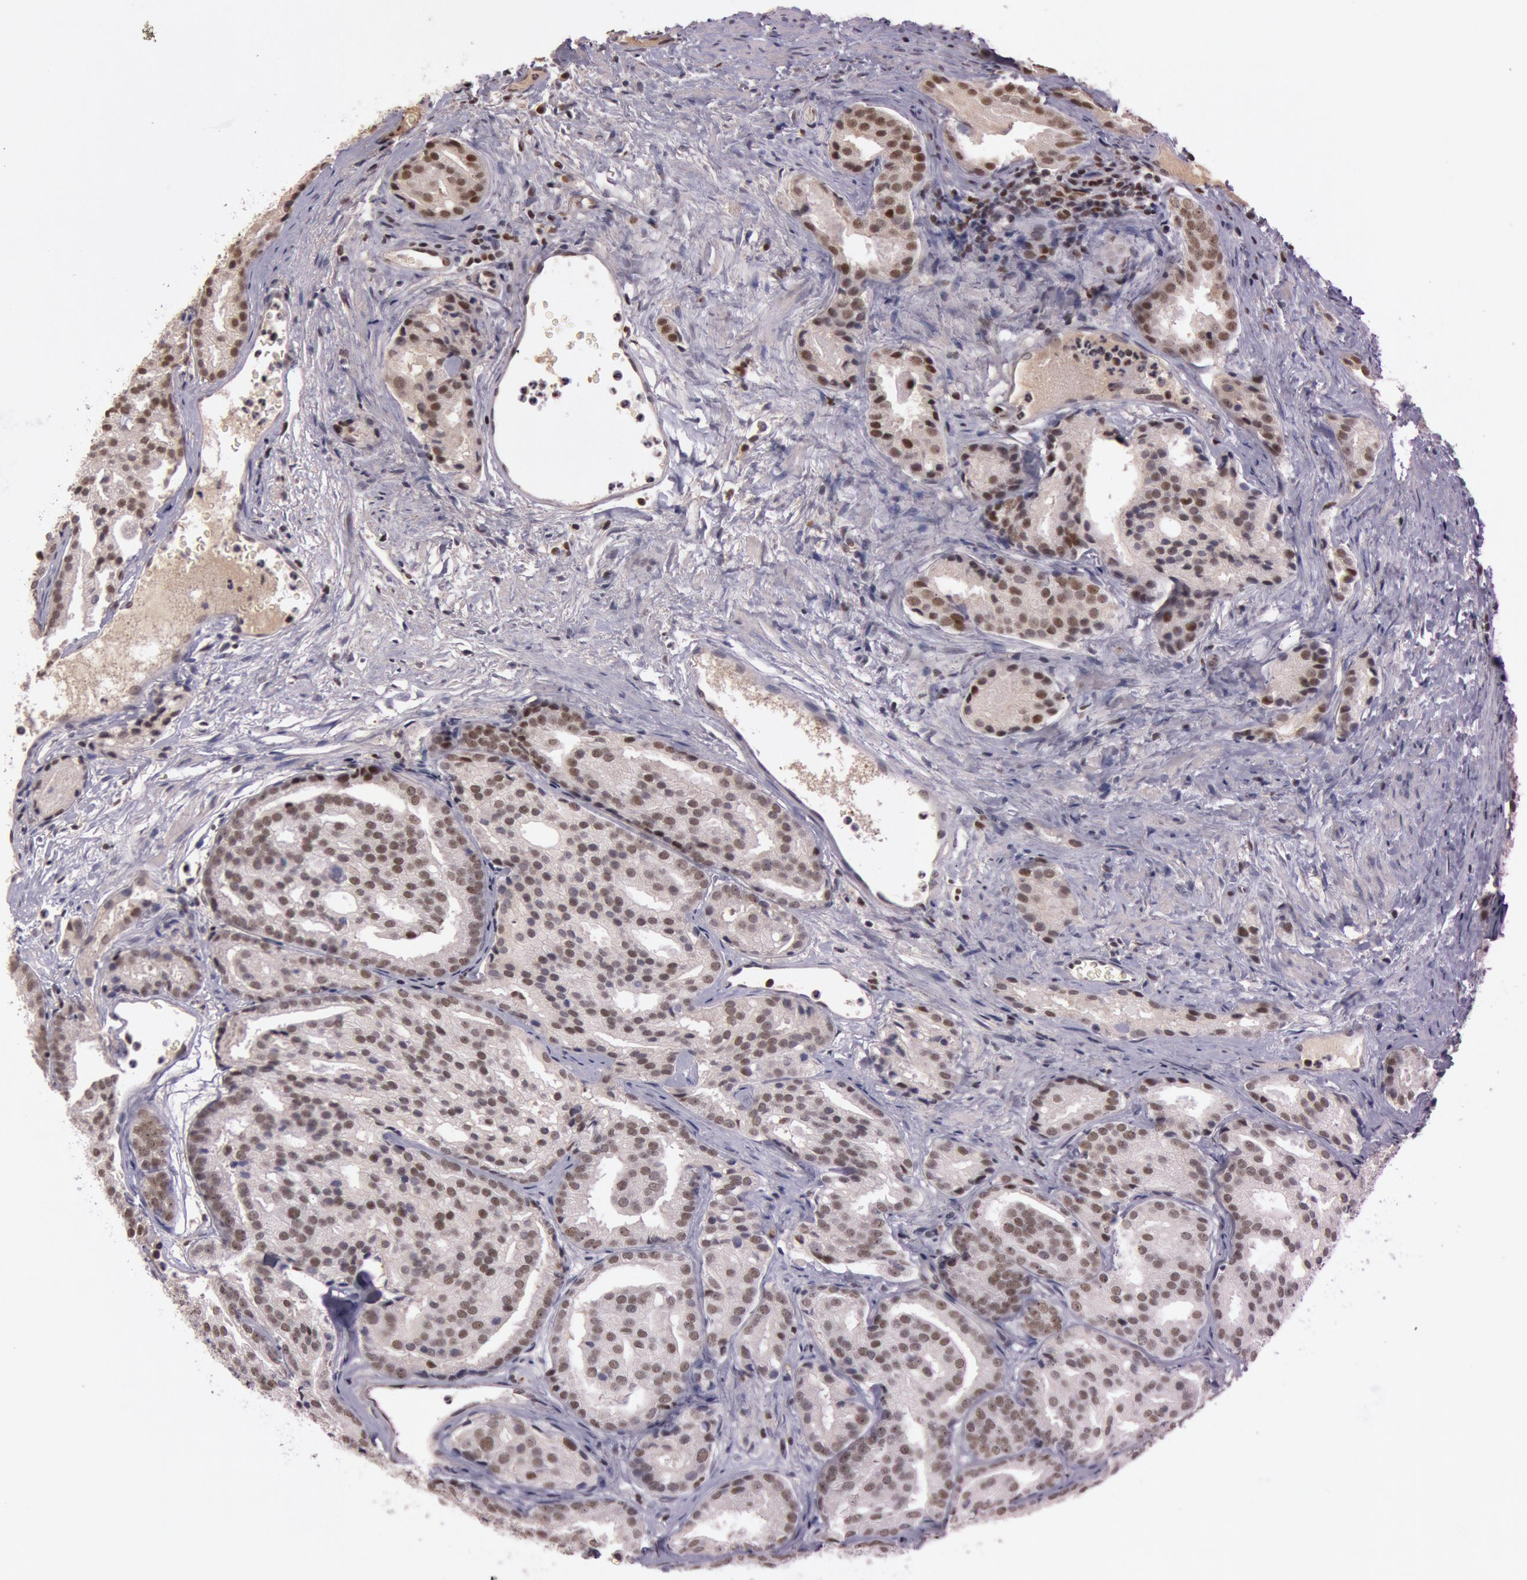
{"staining": {"intensity": "moderate", "quantity": ">75%", "location": "nuclear"}, "tissue": "prostate cancer", "cell_type": "Tumor cells", "image_type": "cancer", "snomed": [{"axis": "morphology", "description": "Adenocarcinoma, High grade"}, {"axis": "topography", "description": "Prostate"}], "caption": "Immunohistochemistry (IHC) image of neoplastic tissue: high-grade adenocarcinoma (prostate) stained using immunohistochemistry (IHC) exhibits medium levels of moderate protein expression localized specifically in the nuclear of tumor cells, appearing as a nuclear brown color.", "gene": "TASL", "patient": {"sex": "male", "age": 64}}